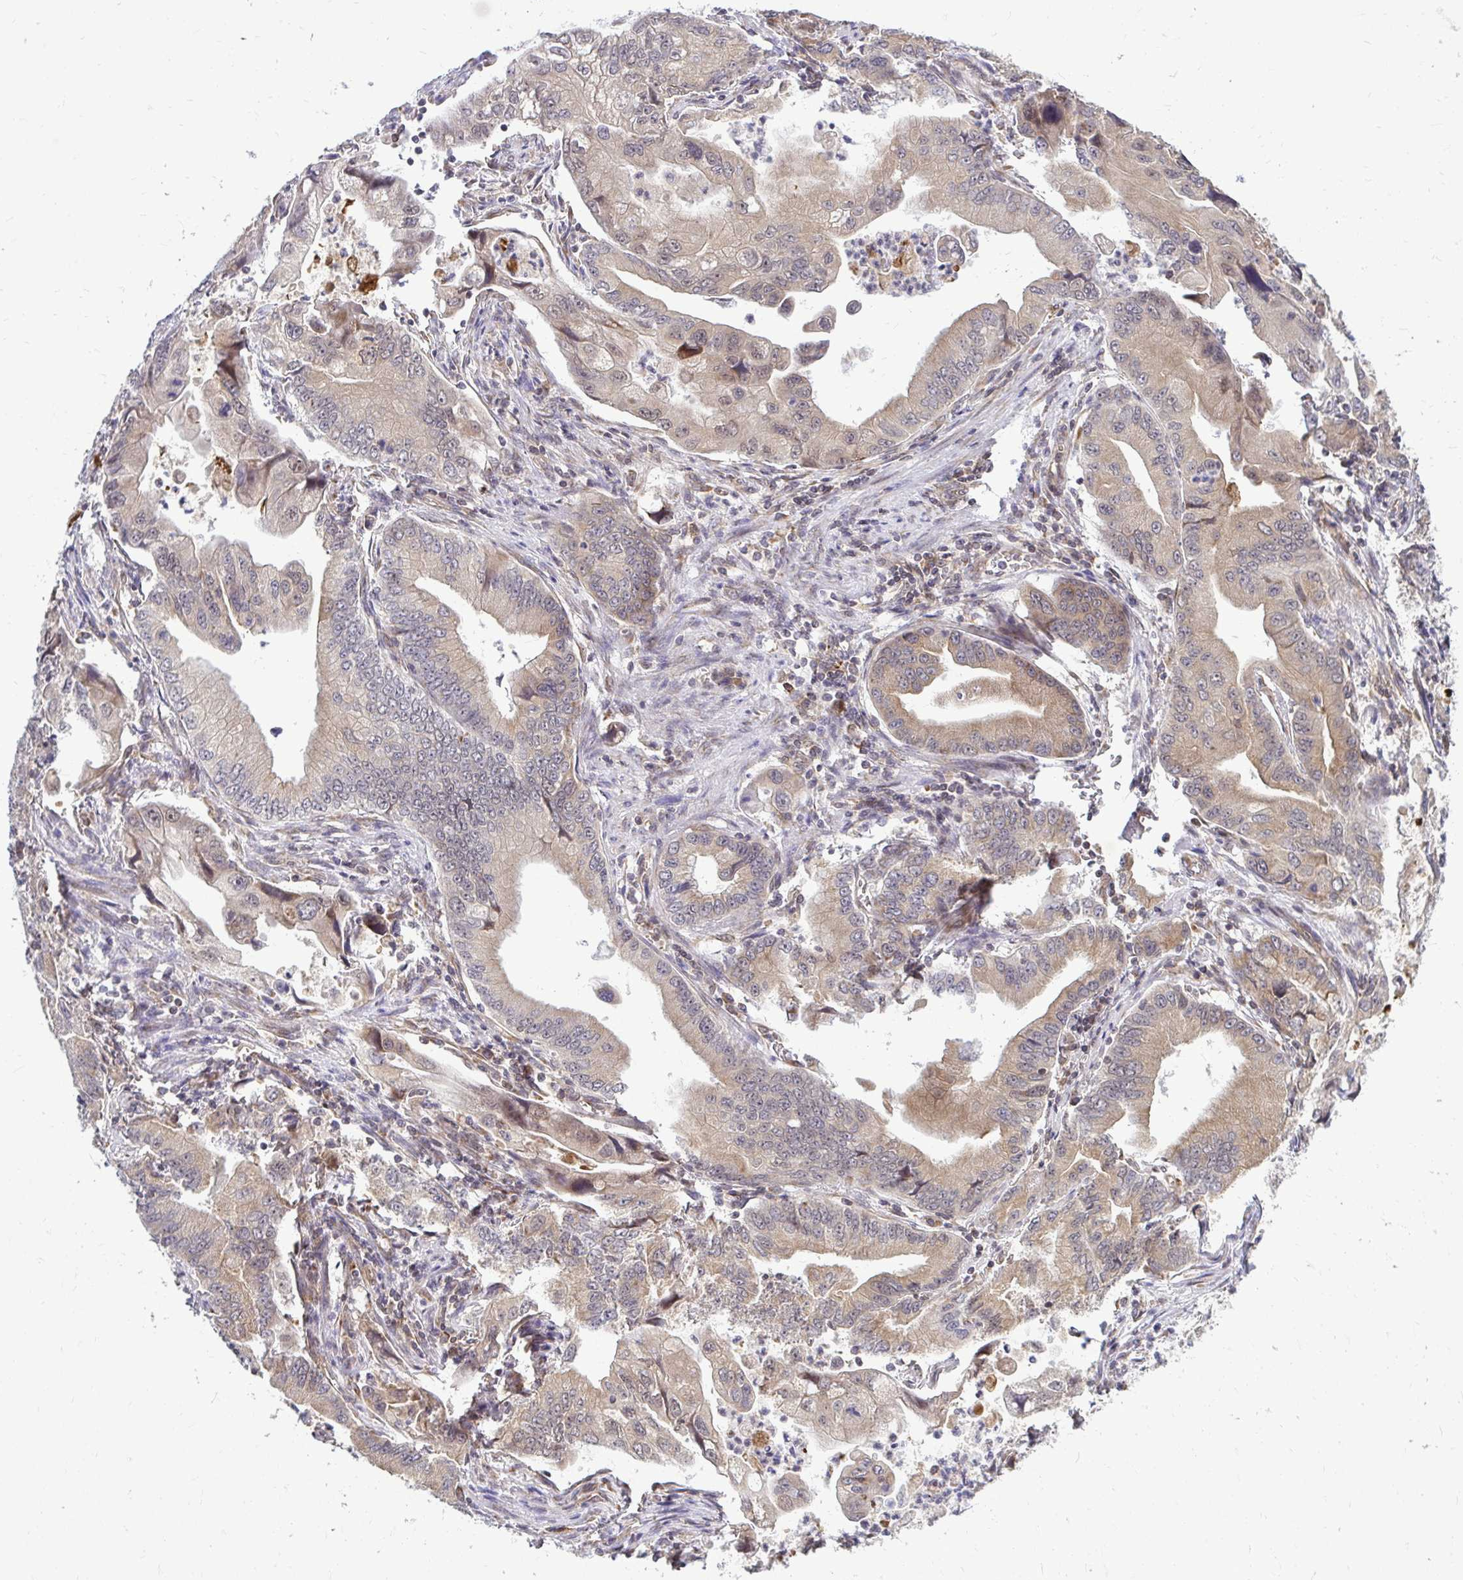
{"staining": {"intensity": "weak", "quantity": "25%-75%", "location": "cytoplasmic/membranous"}, "tissue": "stomach cancer", "cell_type": "Tumor cells", "image_type": "cancer", "snomed": [{"axis": "morphology", "description": "Adenocarcinoma, NOS"}, {"axis": "topography", "description": "Pancreas"}, {"axis": "topography", "description": "Stomach, upper"}], "caption": "Immunohistochemical staining of human stomach adenocarcinoma reveals low levels of weak cytoplasmic/membranous positivity in about 25%-75% of tumor cells.", "gene": "FMR1", "patient": {"sex": "male", "age": 77}}